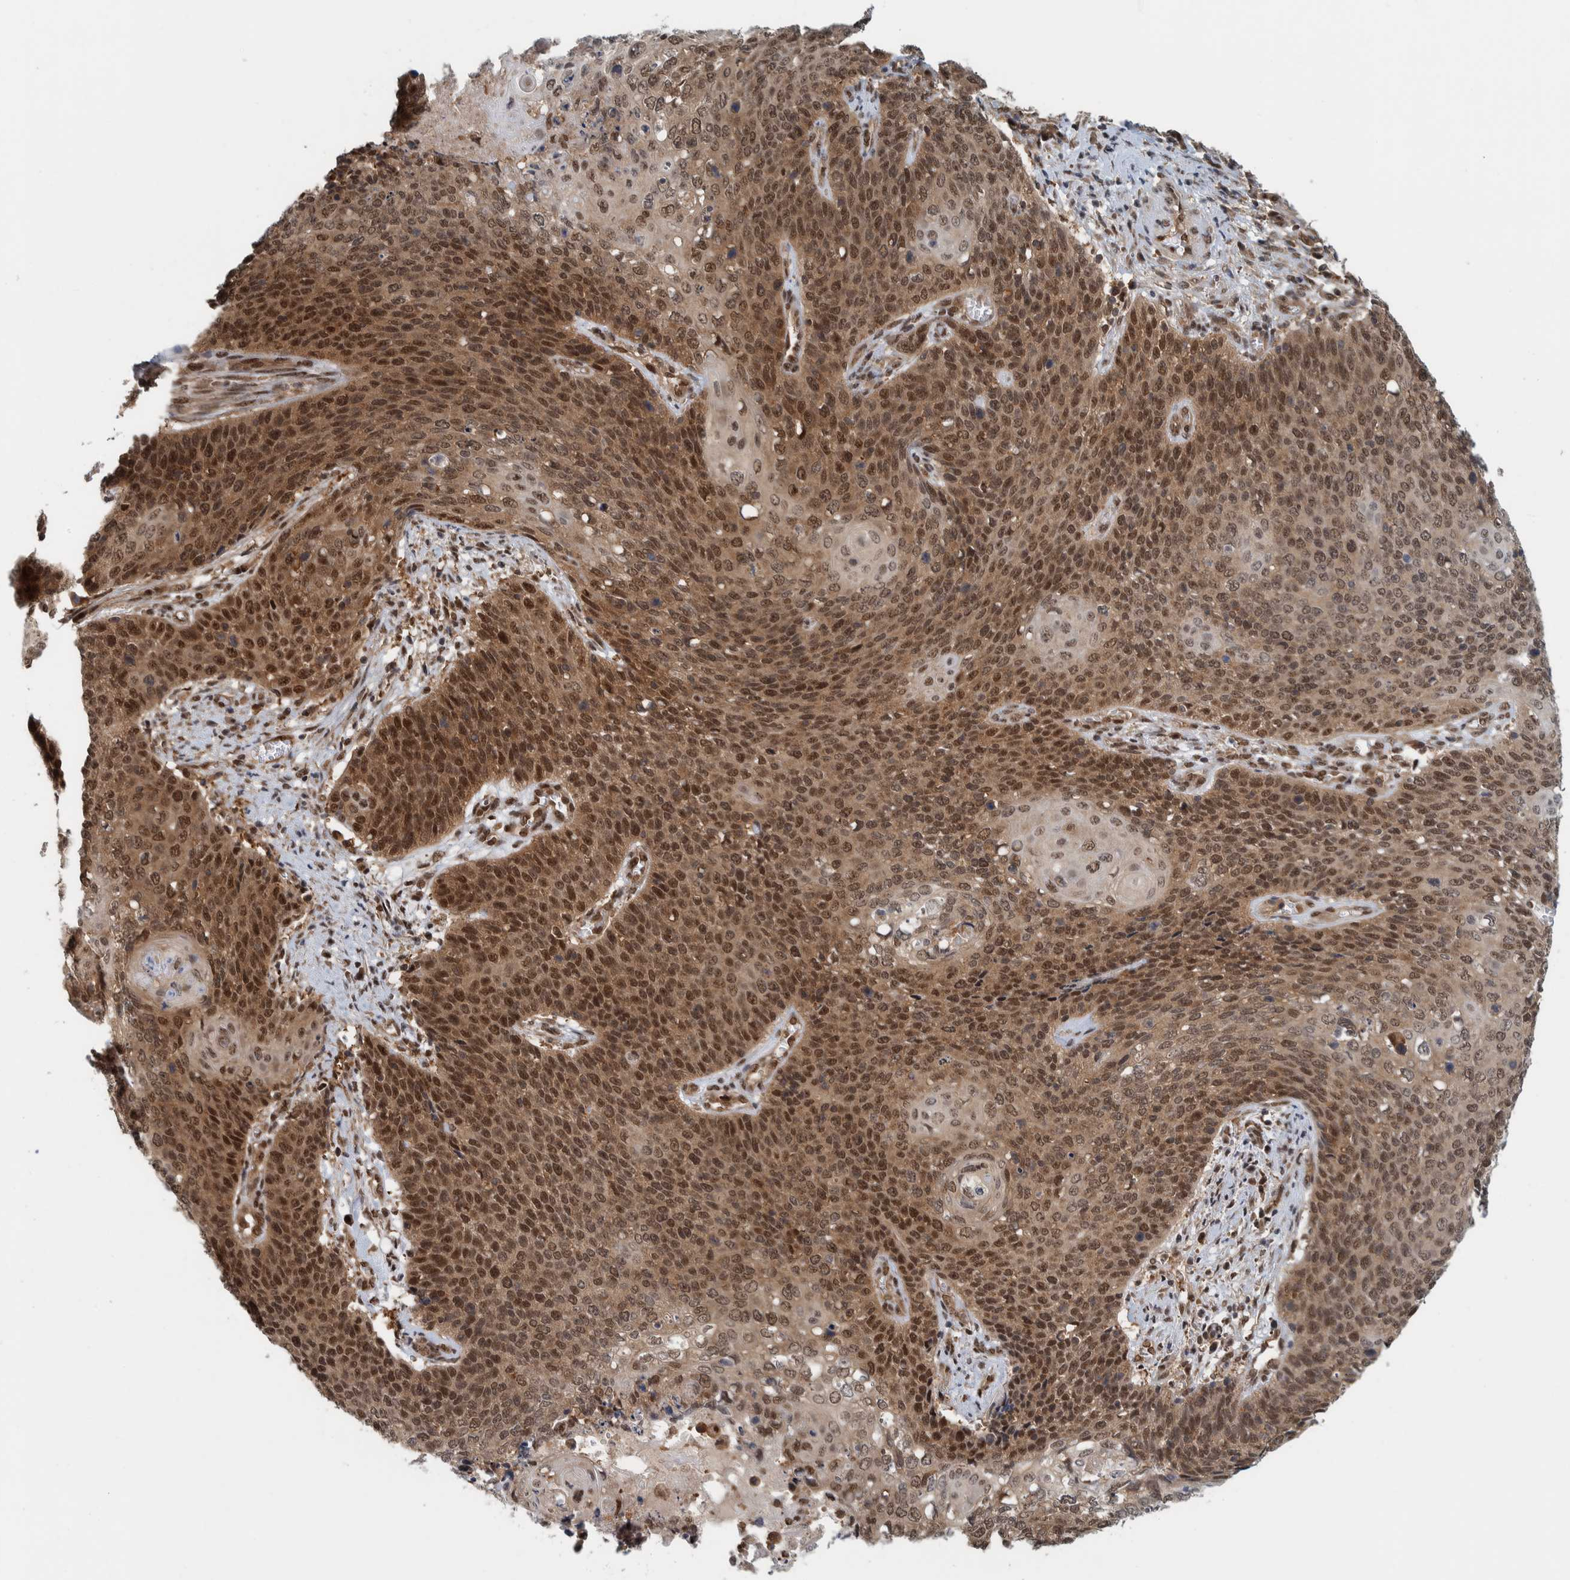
{"staining": {"intensity": "moderate", "quantity": ">75%", "location": "cytoplasmic/membranous,nuclear"}, "tissue": "cervical cancer", "cell_type": "Tumor cells", "image_type": "cancer", "snomed": [{"axis": "morphology", "description": "Squamous cell carcinoma, NOS"}, {"axis": "topography", "description": "Cervix"}], "caption": "Protein staining demonstrates moderate cytoplasmic/membranous and nuclear staining in approximately >75% of tumor cells in cervical cancer (squamous cell carcinoma). Immunohistochemistry (ihc) stains the protein in brown and the nuclei are stained blue.", "gene": "COPS3", "patient": {"sex": "female", "age": 39}}